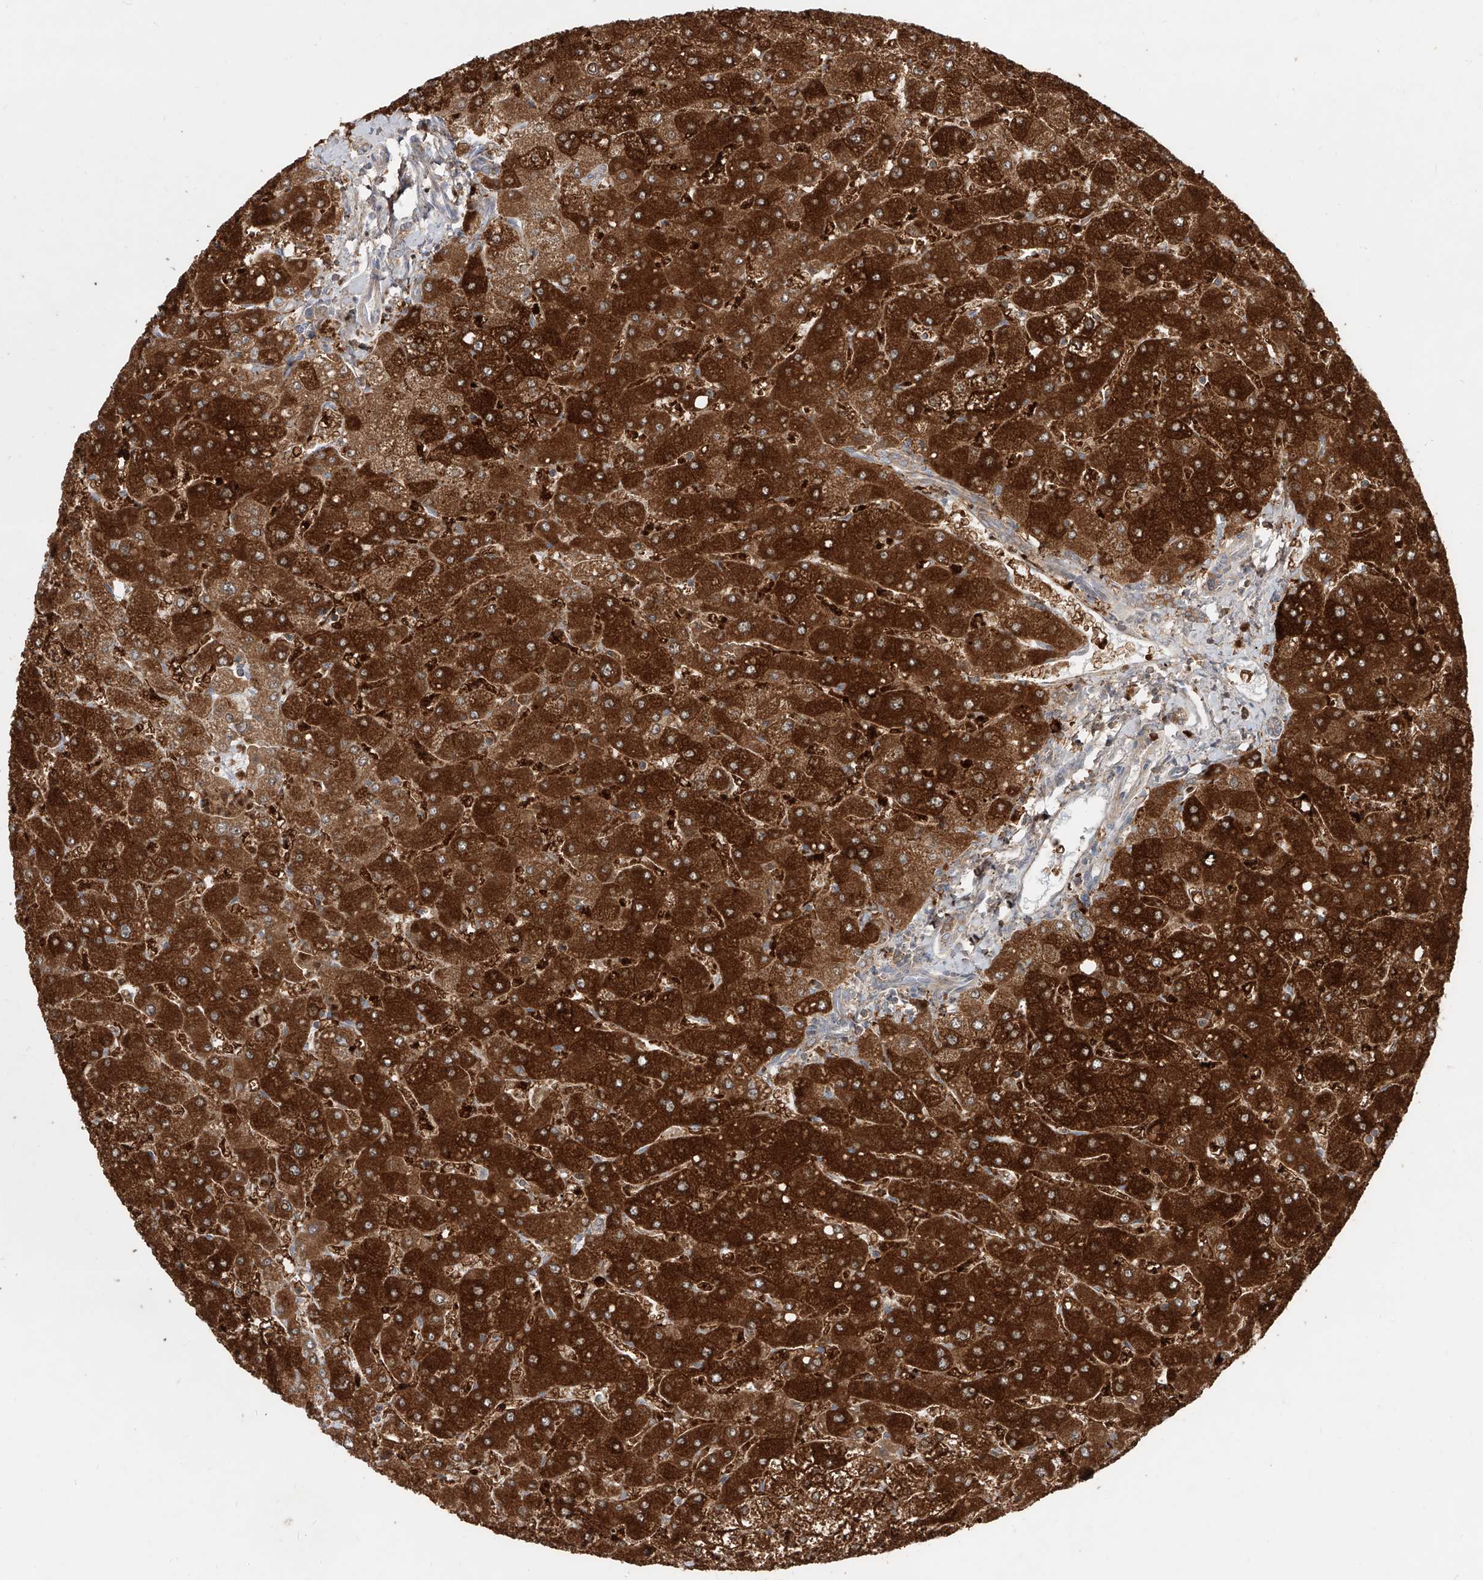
{"staining": {"intensity": "moderate", "quantity": ">75%", "location": "cytoplasmic/membranous"}, "tissue": "liver", "cell_type": "Cholangiocytes", "image_type": "normal", "snomed": [{"axis": "morphology", "description": "Normal tissue, NOS"}, {"axis": "topography", "description": "Liver"}], "caption": "DAB immunohistochemical staining of unremarkable liver exhibits moderate cytoplasmic/membranous protein staining in about >75% of cholangiocytes.", "gene": "AIM2", "patient": {"sex": "male", "age": 55}}